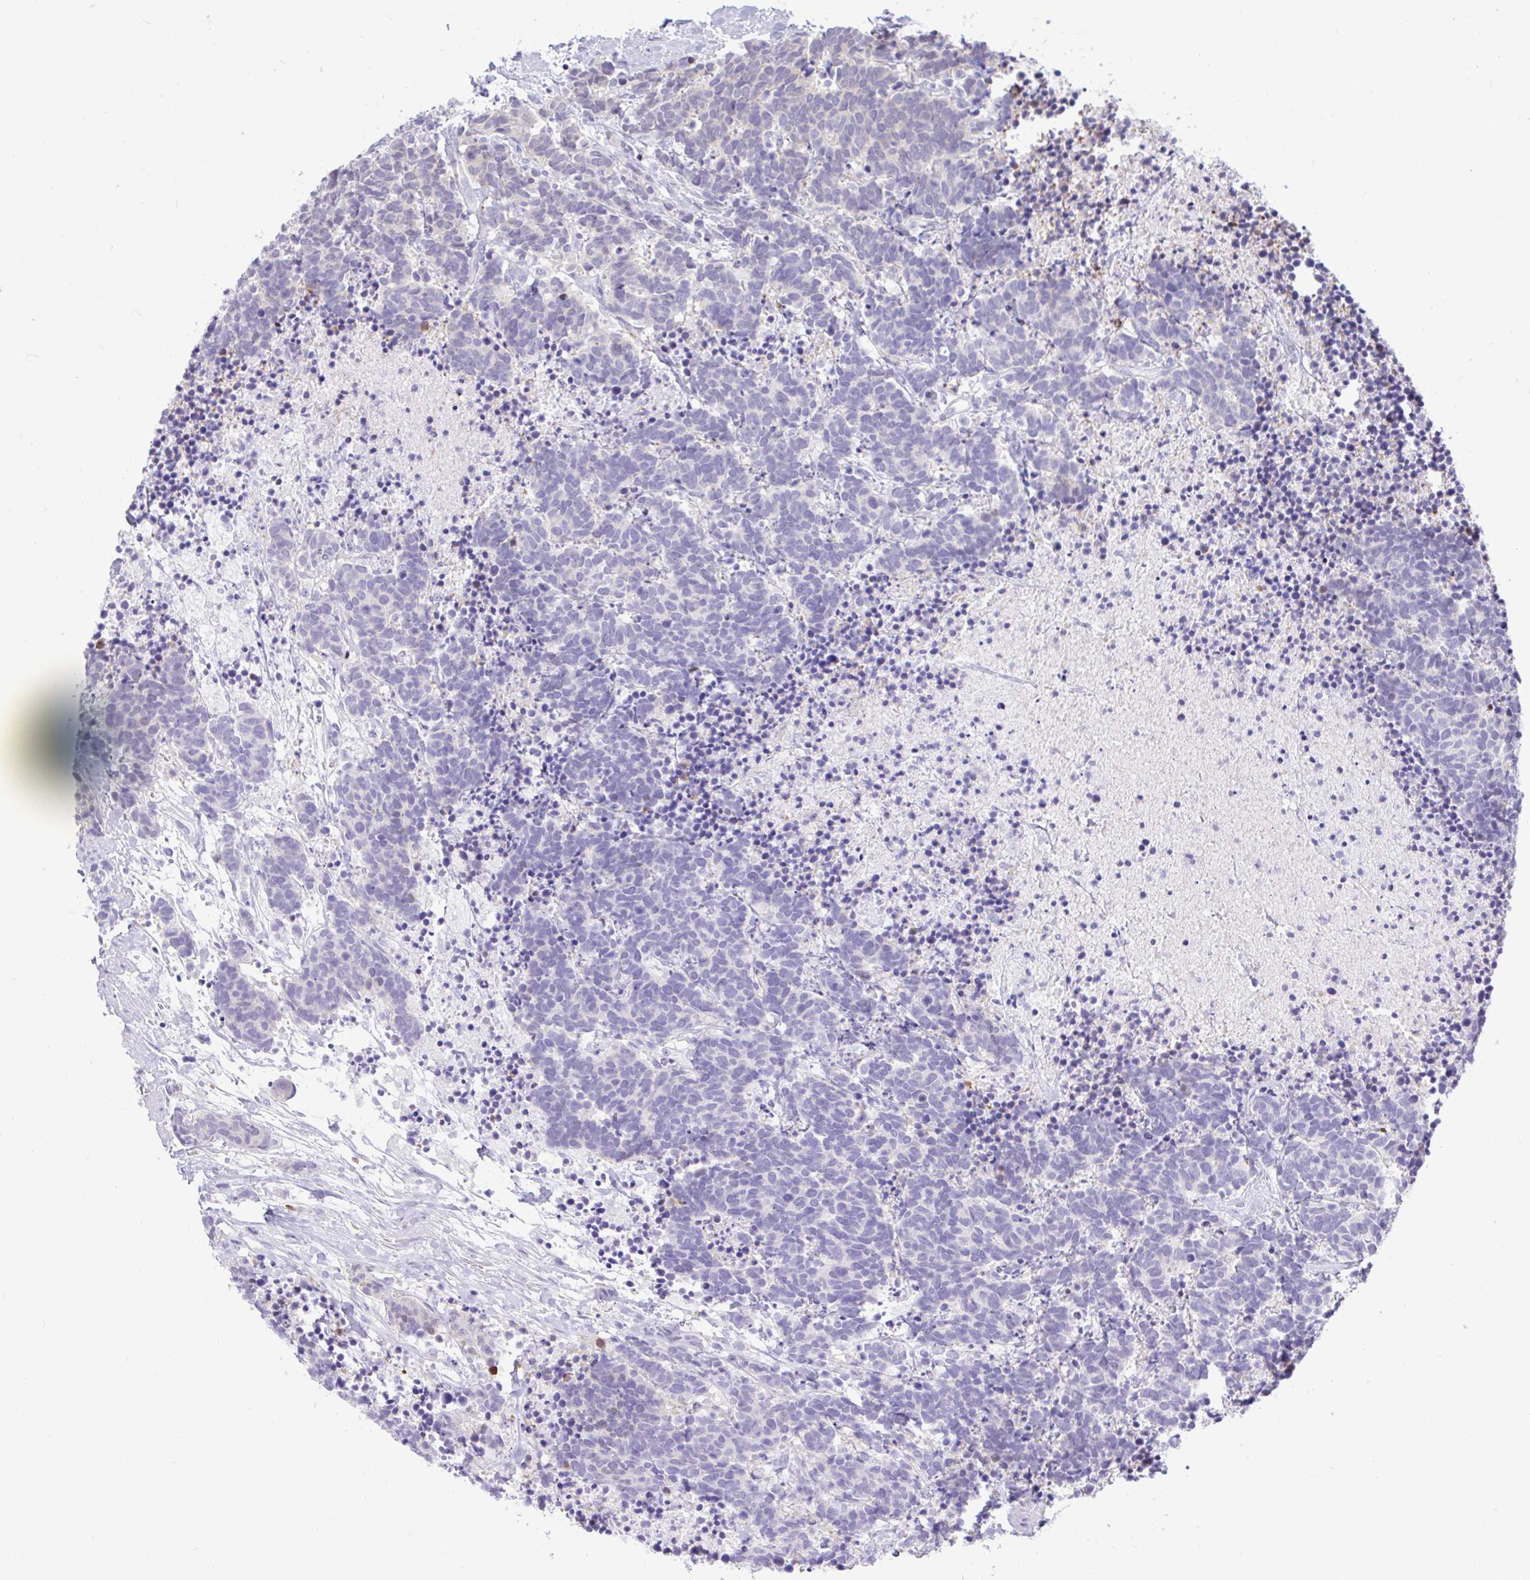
{"staining": {"intensity": "negative", "quantity": "none", "location": "none"}, "tissue": "carcinoid", "cell_type": "Tumor cells", "image_type": "cancer", "snomed": [{"axis": "morphology", "description": "Carcinoma, NOS"}, {"axis": "morphology", "description": "Carcinoid, malignant, NOS"}, {"axis": "topography", "description": "Prostate"}], "caption": "Immunohistochemistry of human carcinoma reveals no positivity in tumor cells. The staining is performed using DAB (3,3'-diaminobenzidine) brown chromogen with nuclei counter-stained in using hematoxylin.", "gene": "ZNF485", "patient": {"sex": "male", "age": 57}}